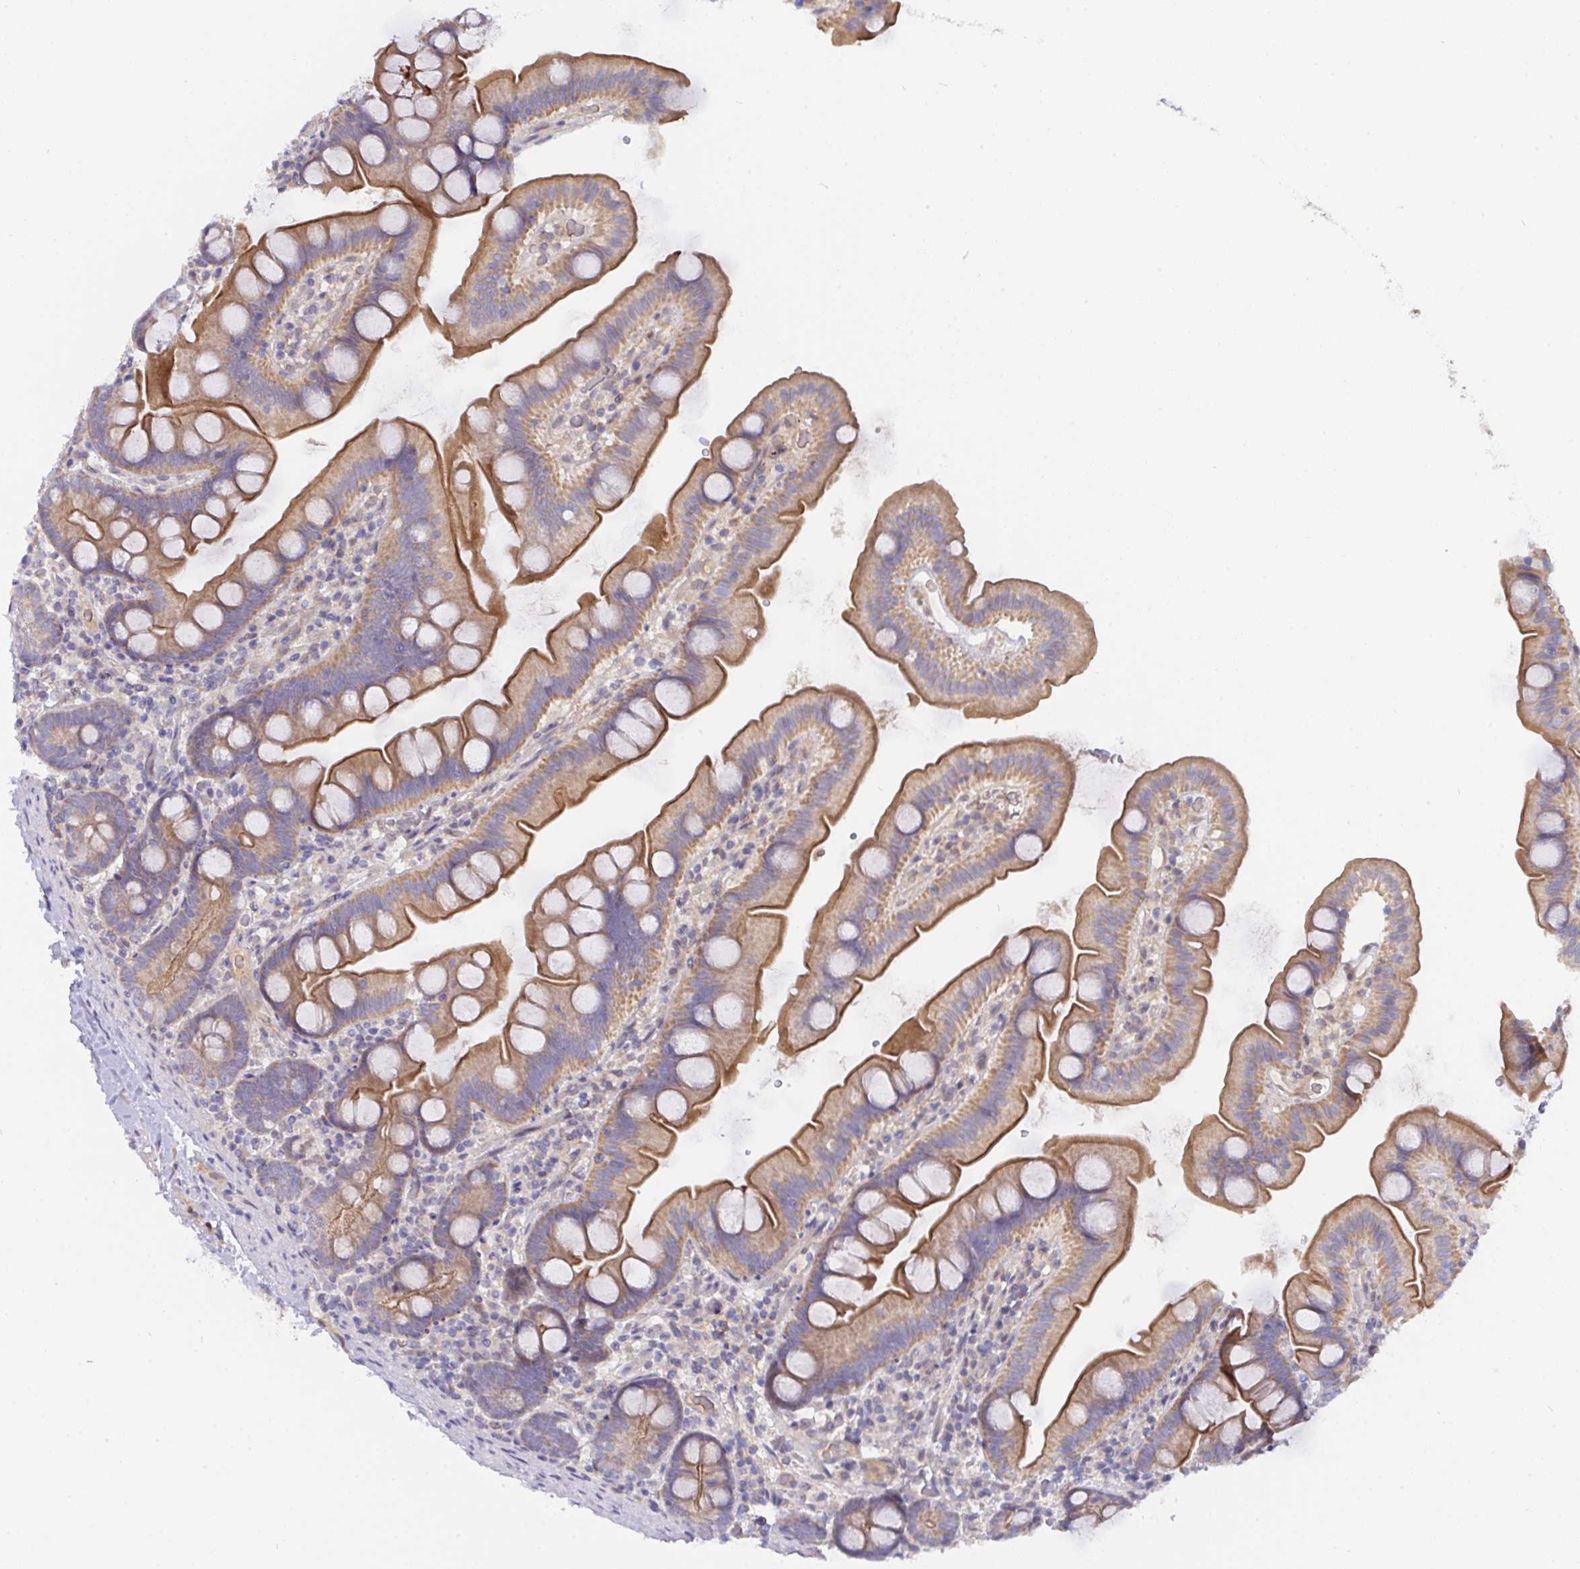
{"staining": {"intensity": "moderate", "quantity": ">75%", "location": "cytoplasmic/membranous"}, "tissue": "small intestine", "cell_type": "Glandular cells", "image_type": "normal", "snomed": [{"axis": "morphology", "description": "Normal tissue, NOS"}, {"axis": "topography", "description": "Small intestine"}], "caption": "The histopathology image reveals a brown stain indicating the presence of a protein in the cytoplasmic/membranous of glandular cells in small intestine. (DAB = brown stain, brightfield microscopy at high magnification).", "gene": "L3HYPDH", "patient": {"sex": "female", "age": 68}}